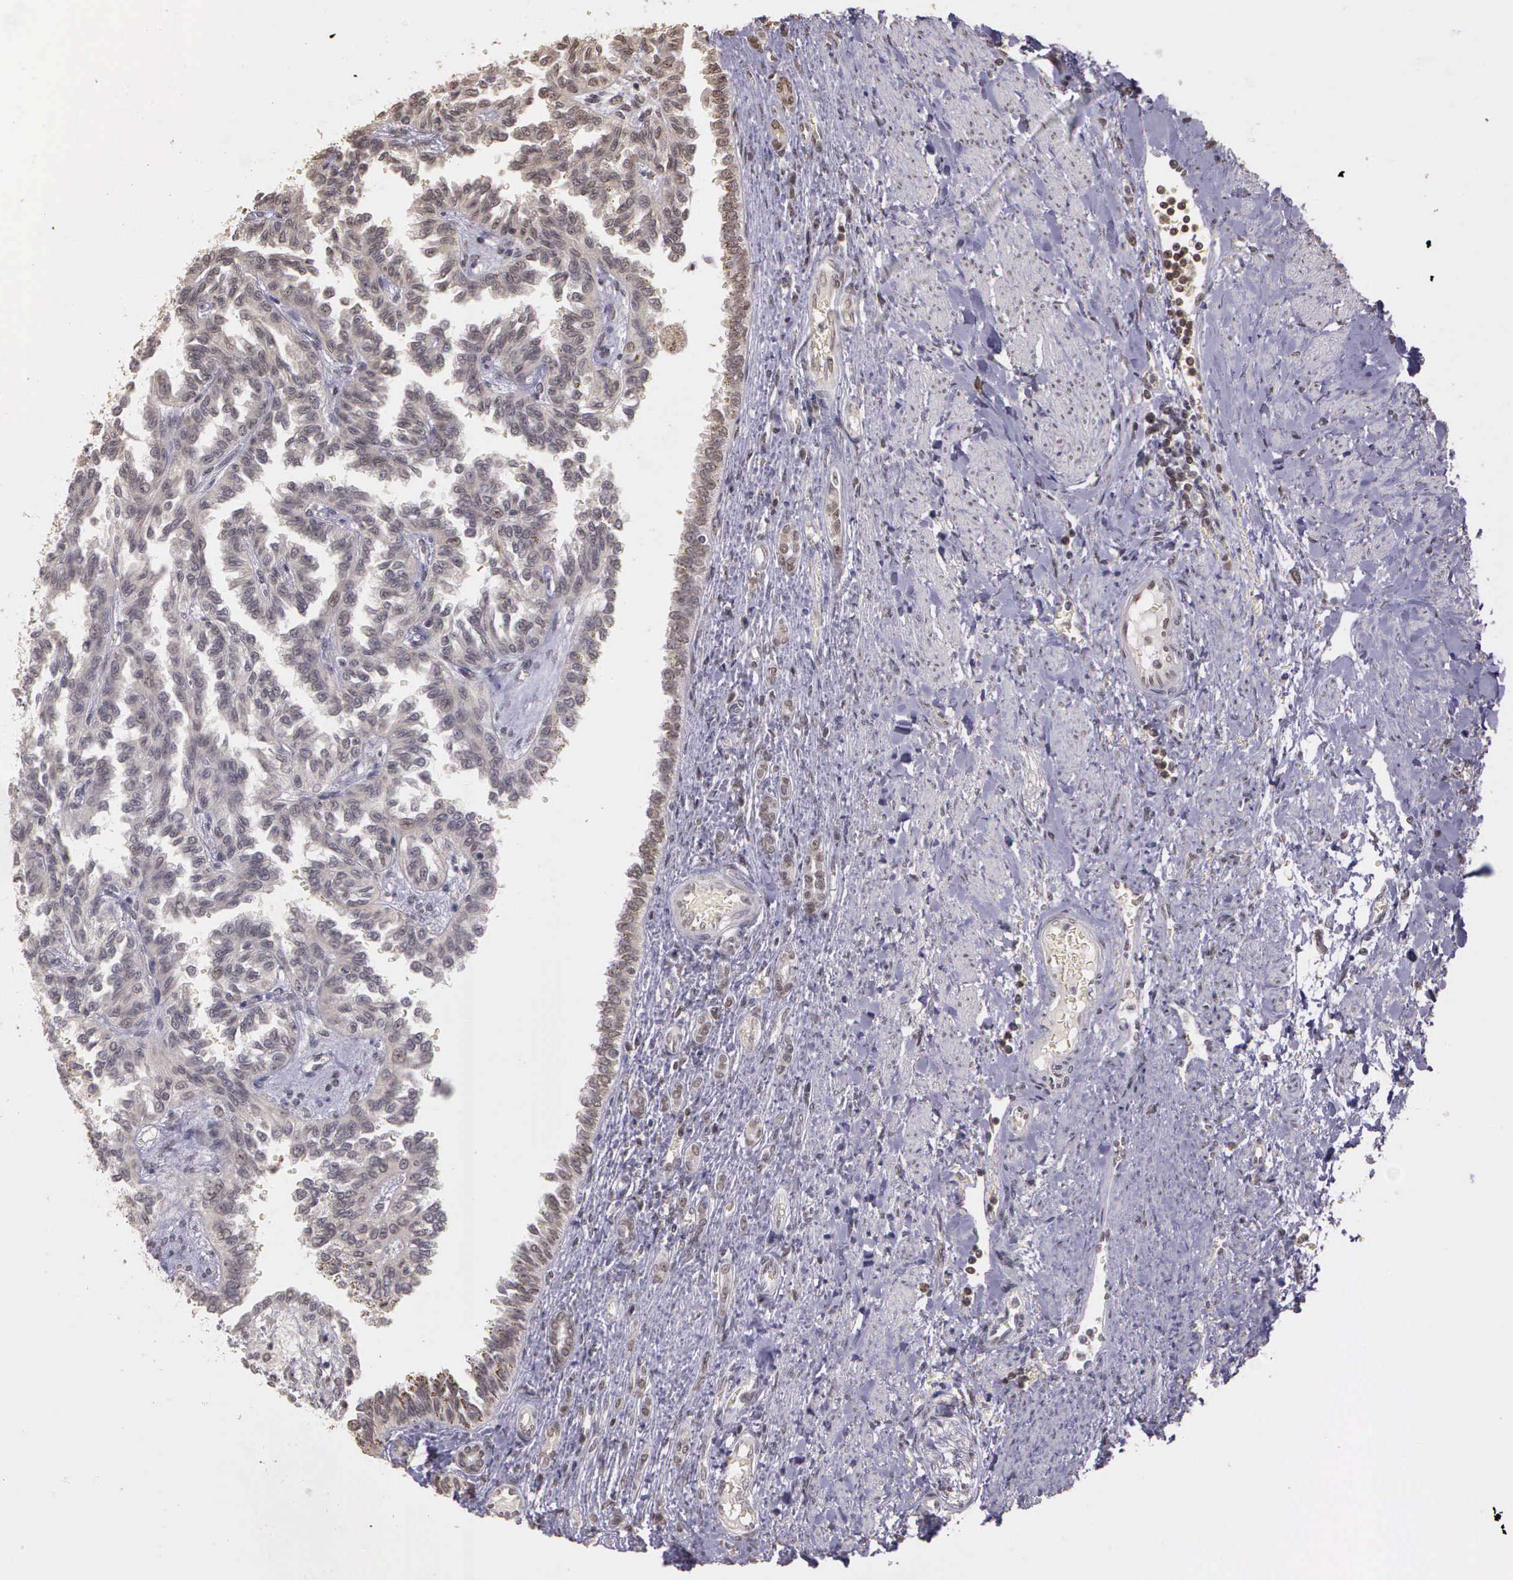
{"staining": {"intensity": "negative", "quantity": "none", "location": "none"}, "tissue": "renal cancer", "cell_type": "Tumor cells", "image_type": "cancer", "snomed": [{"axis": "morphology", "description": "Inflammation, NOS"}, {"axis": "morphology", "description": "Adenocarcinoma, NOS"}, {"axis": "topography", "description": "Kidney"}], "caption": "The histopathology image demonstrates no staining of tumor cells in renal cancer (adenocarcinoma).", "gene": "ARMCX5", "patient": {"sex": "male", "age": 68}}